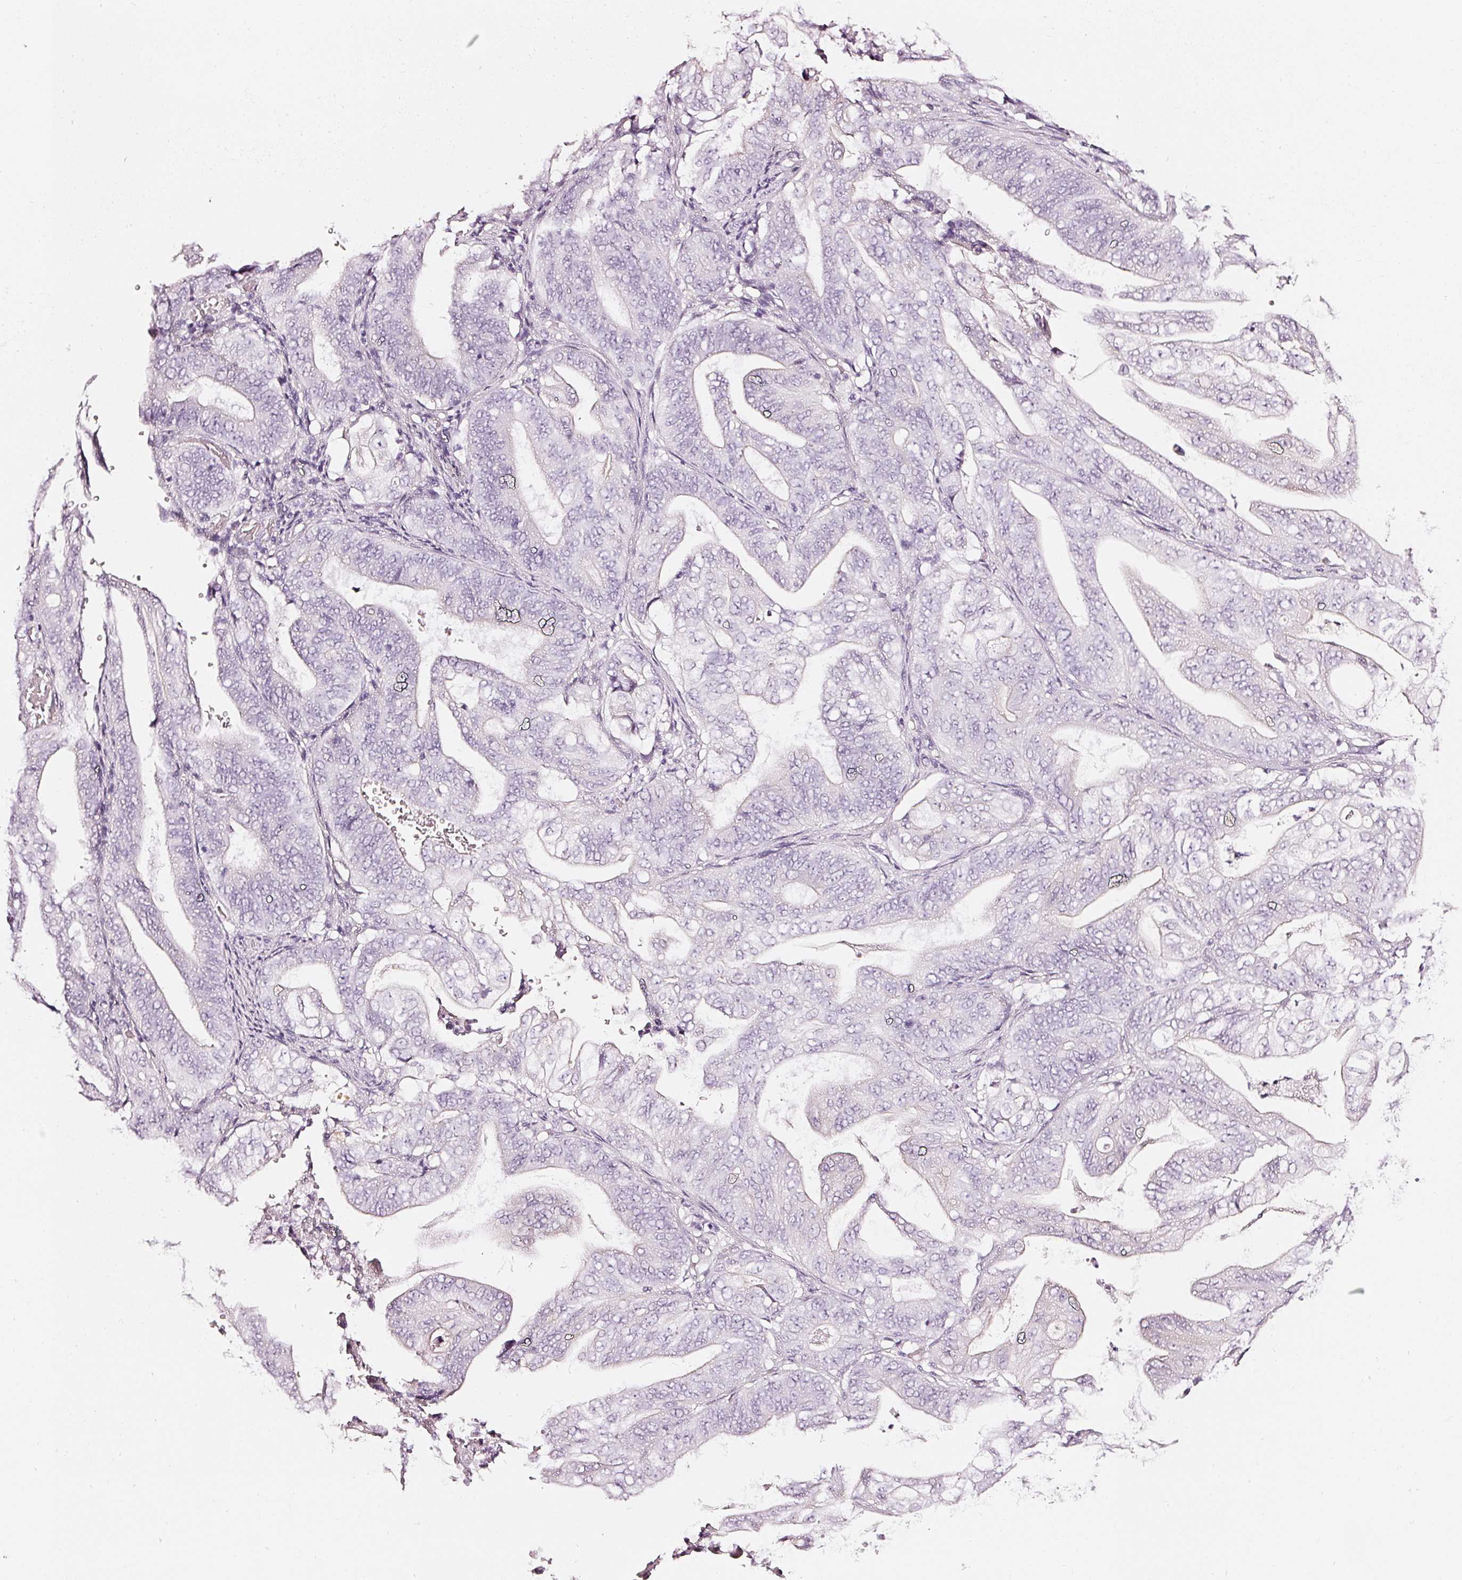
{"staining": {"intensity": "negative", "quantity": "none", "location": "none"}, "tissue": "stomach cancer", "cell_type": "Tumor cells", "image_type": "cancer", "snomed": [{"axis": "morphology", "description": "Adenocarcinoma, NOS"}, {"axis": "topography", "description": "Stomach"}], "caption": "This is a image of immunohistochemistry staining of adenocarcinoma (stomach), which shows no expression in tumor cells.", "gene": "CNP", "patient": {"sex": "female", "age": 73}}